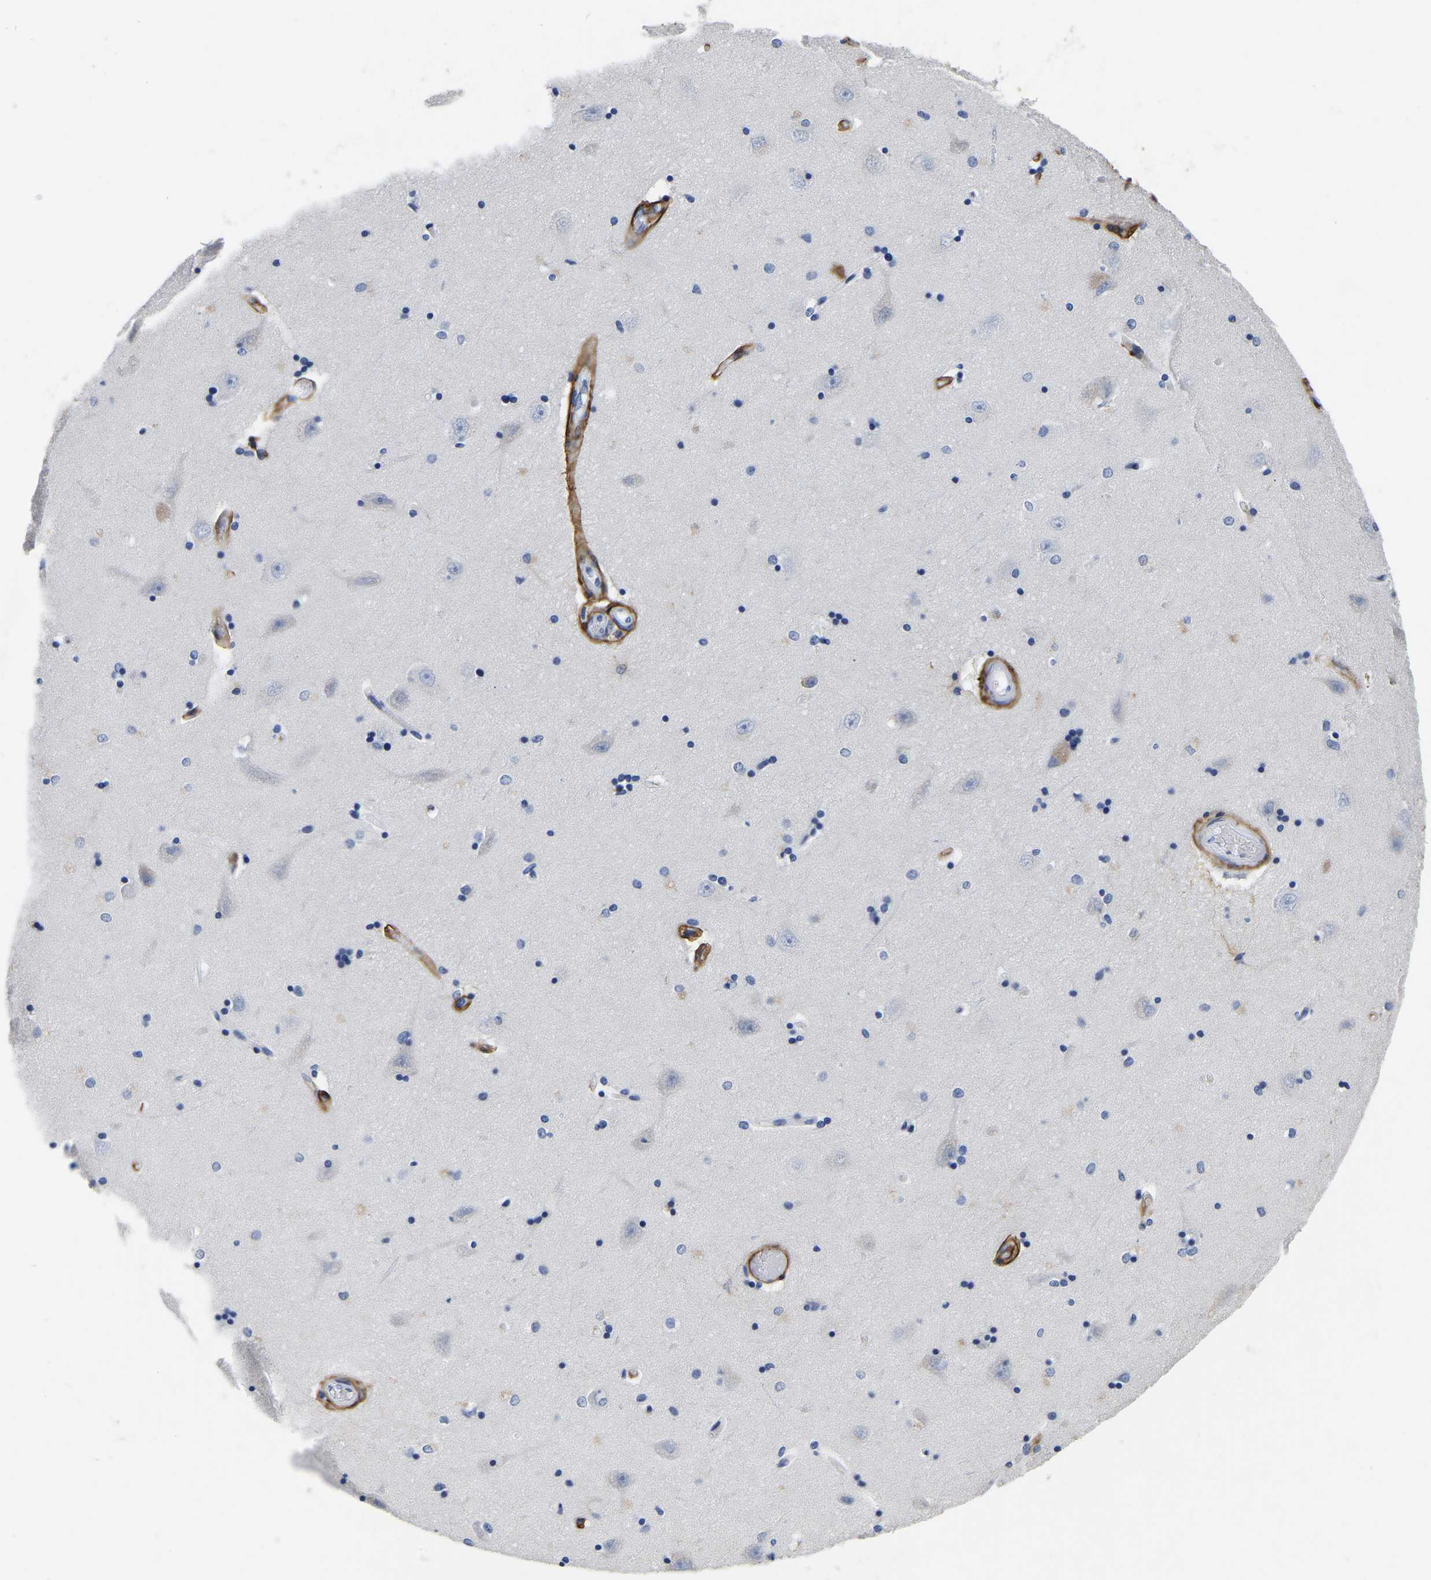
{"staining": {"intensity": "negative", "quantity": "none", "location": "none"}, "tissue": "hippocampus", "cell_type": "Glial cells", "image_type": "normal", "snomed": [{"axis": "morphology", "description": "Normal tissue, NOS"}, {"axis": "topography", "description": "Hippocampus"}], "caption": "Human hippocampus stained for a protein using immunohistochemistry (IHC) reveals no staining in glial cells.", "gene": "COL6A1", "patient": {"sex": "male", "age": 45}}